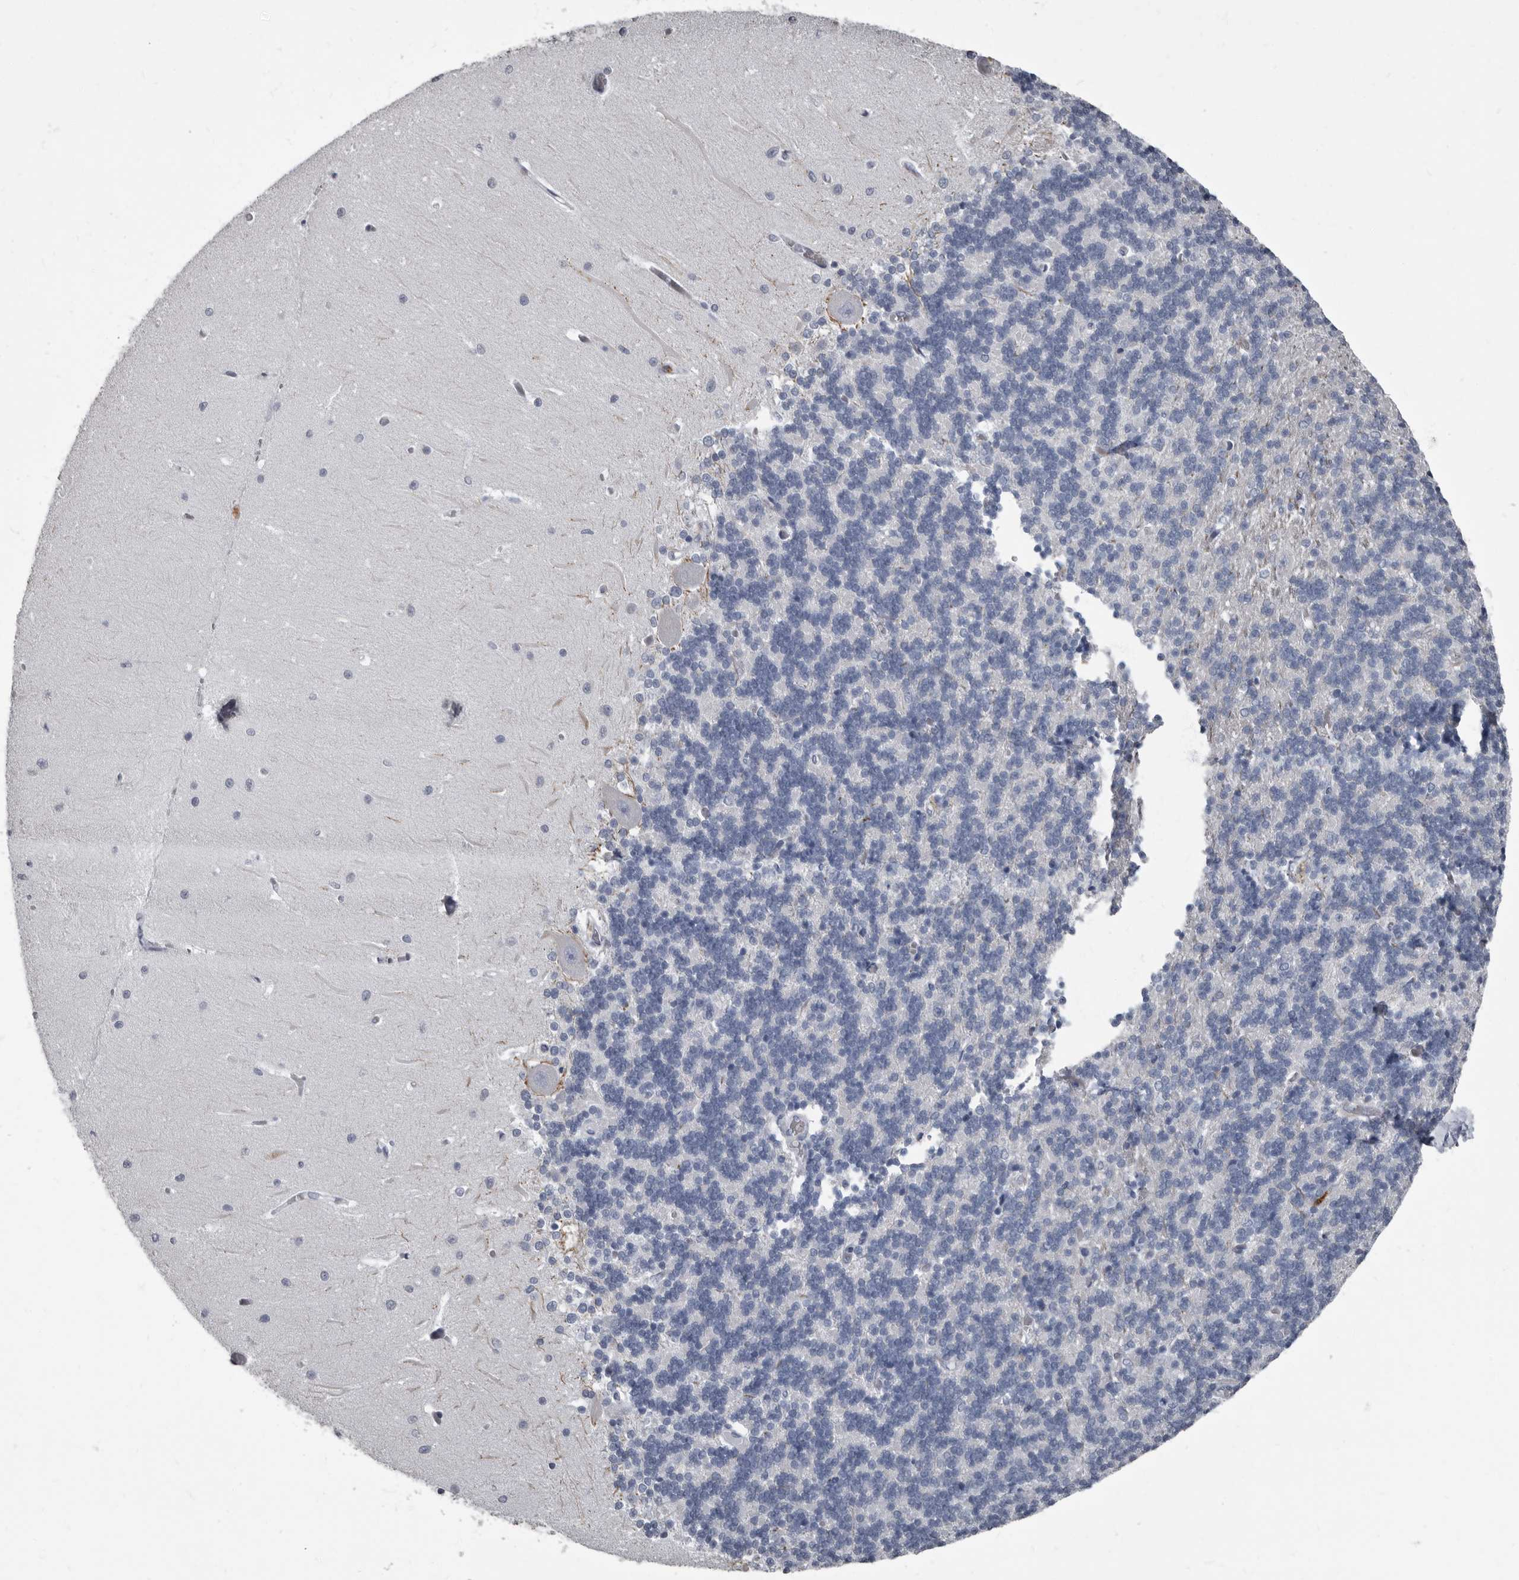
{"staining": {"intensity": "negative", "quantity": "none", "location": "none"}, "tissue": "cerebellum", "cell_type": "Cells in granular layer", "image_type": "normal", "snomed": [{"axis": "morphology", "description": "Normal tissue, NOS"}, {"axis": "topography", "description": "Cerebellum"}], "caption": "The image exhibits no staining of cells in granular layer in normal cerebellum.", "gene": "TPD52L1", "patient": {"sex": "male", "age": 37}}